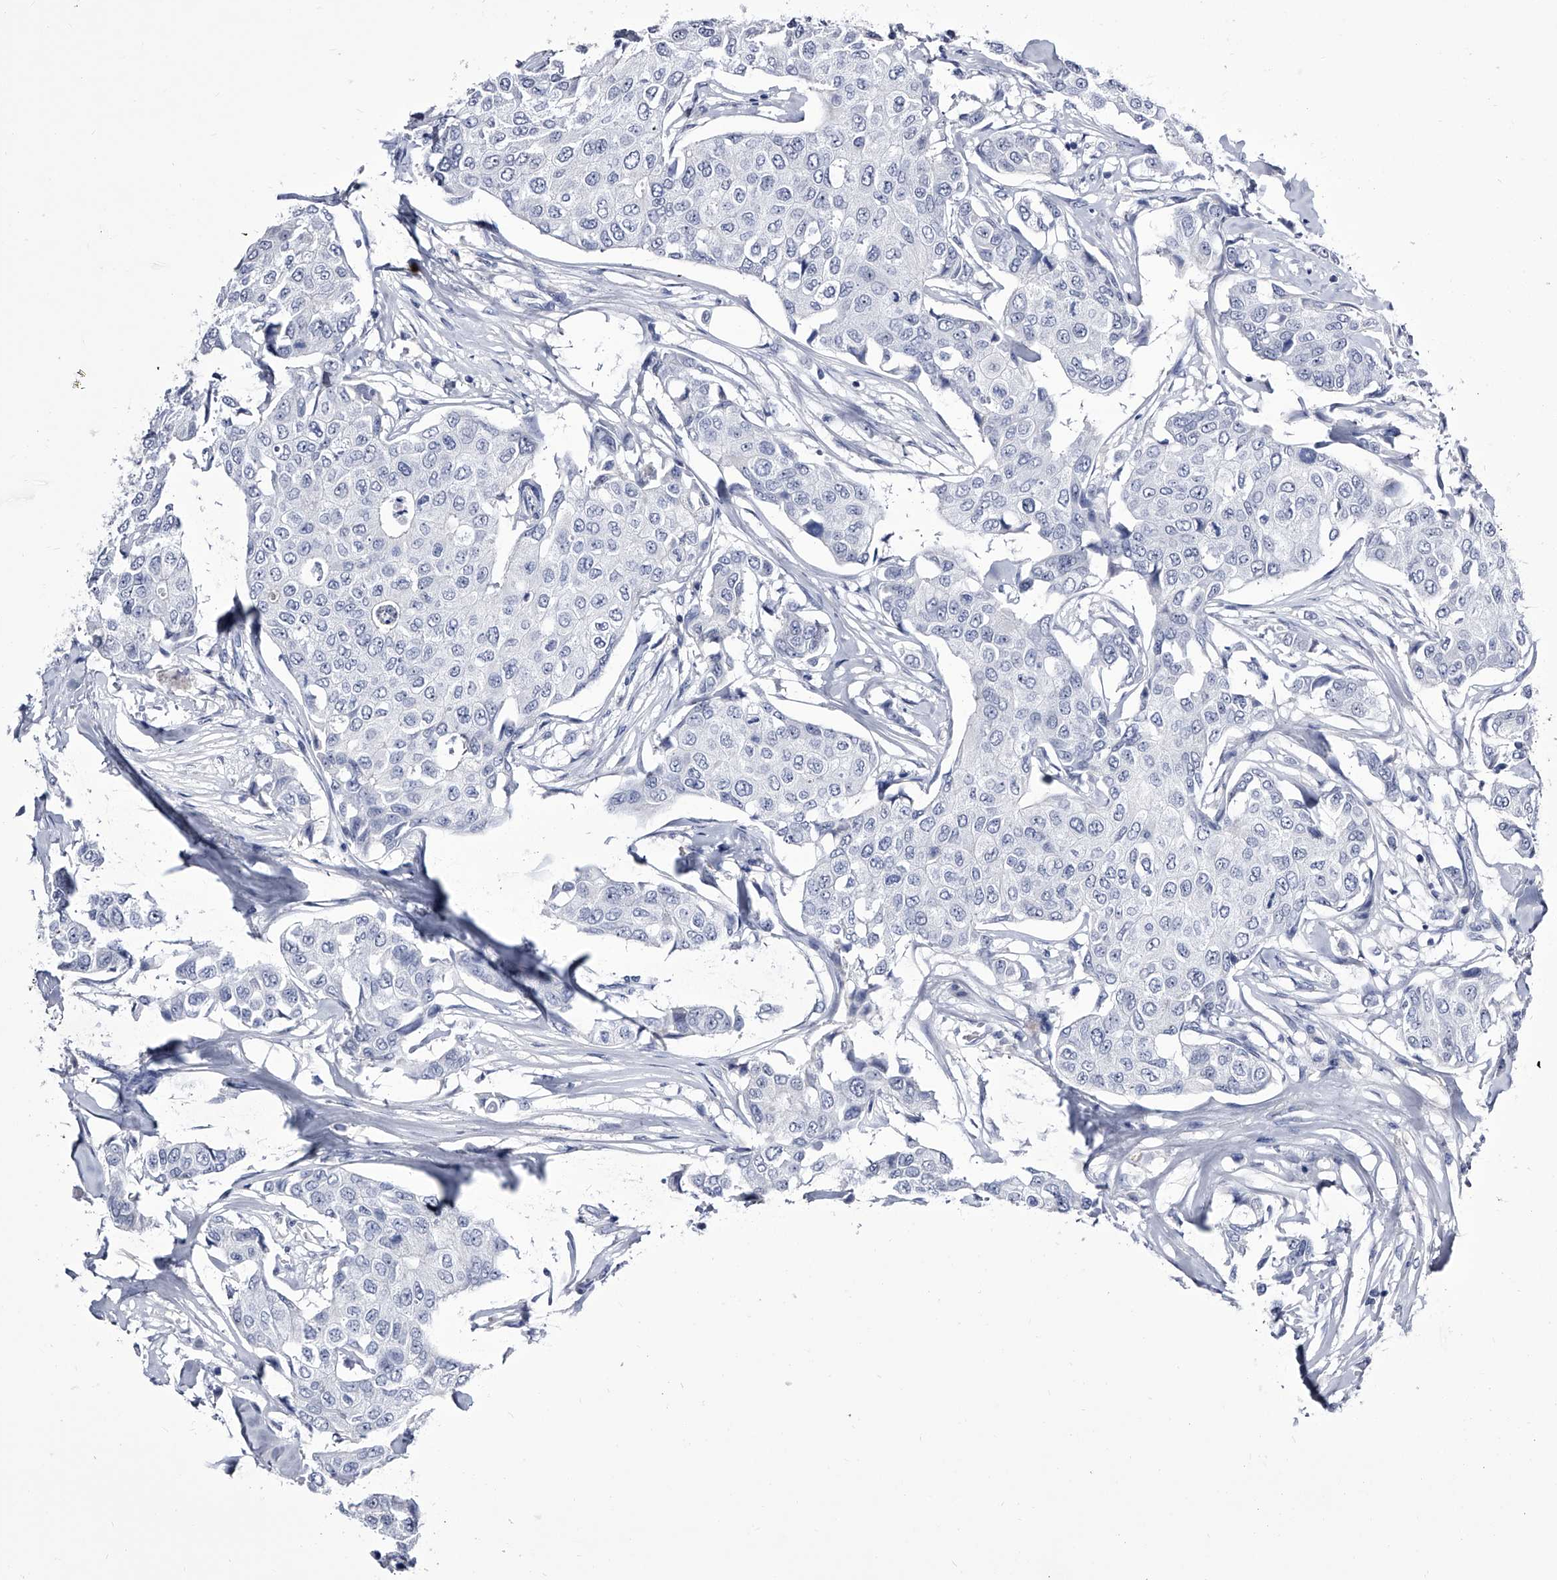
{"staining": {"intensity": "negative", "quantity": "none", "location": "none"}, "tissue": "breast cancer", "cell_type": "Tumor cells", "image_type": "cancer", "snomed": [{"axis": "morphology", "description": "Duct carcinoma"}, {"axis": "topography", "description": "Breast"}], "caption": "A high-resolution micrograph shows IHC staining of breast intraductal carcinoma, which demonstrates no significant positivity in tumor cells.", "gene": "CRISP2", "patient": {"sex": "female", "age": 80}}